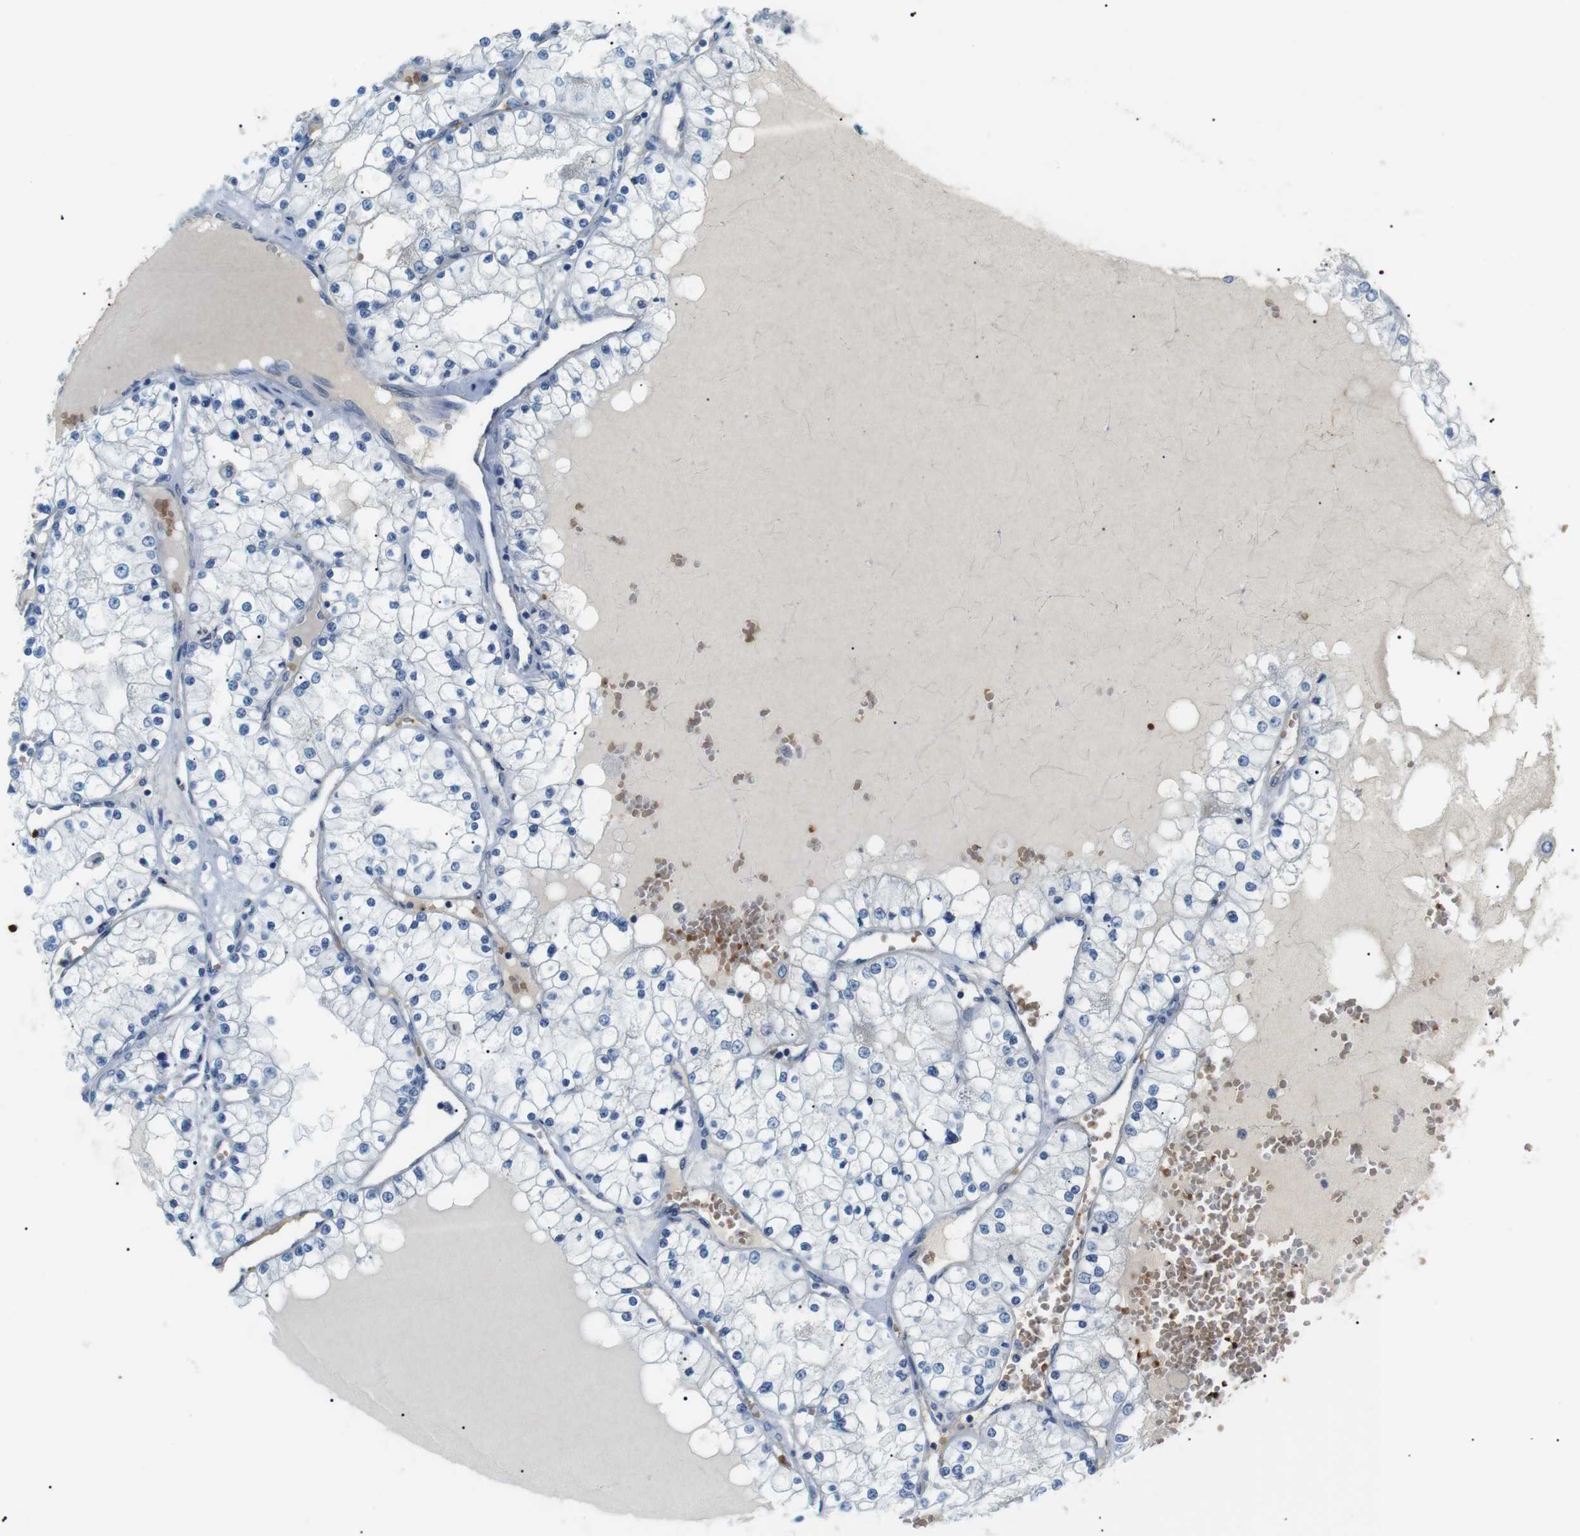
{"staining": {"intensity": "negative", "quantity": "none", "location": "none"}, "tissue": "renal cancer", "cell_type": "Tumor cells", "image_type": "cancer", "snomed": [{"axis": "morphology", "description": "Adenocarcinoma, NOS"}, {"axis": "topography", "description": "Kidney"}], "caption": "Immunohistochemical staining of adenocarcinoma (renal) exhibits no significant expression in tumor cells.", "gene": "ADCY10", "patient": {"sex": "male", "age": 68}}